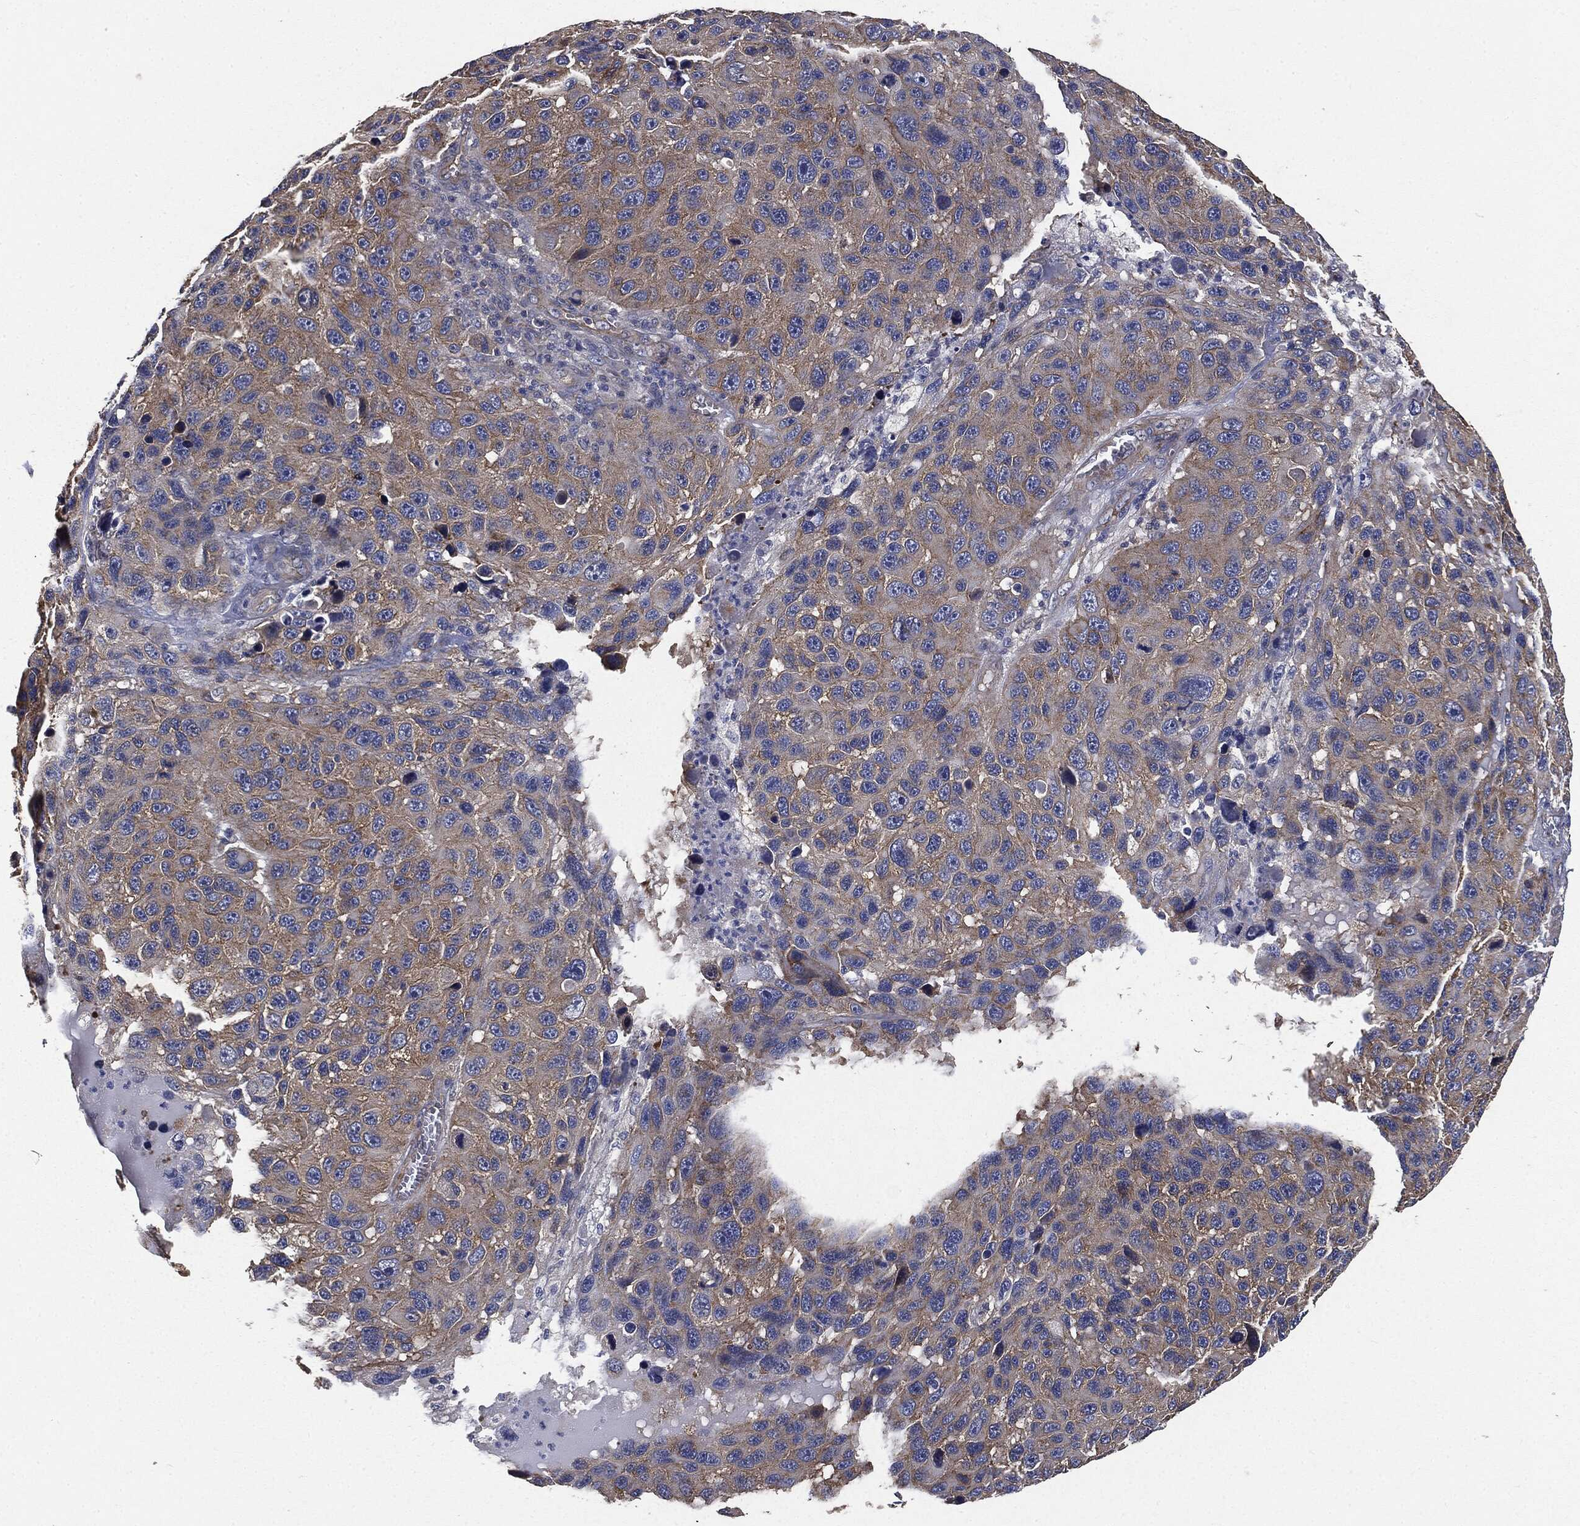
{"staining": {"intensity": "weak", "quantity": "25%-75%", "location": "cytoplasmic/membranous"}, "tissue": "melanoma", "cell_type": "Tumor cells", "image_type": "cancer", "snomed": [{"axis": "morphology", "description": "Malignant melanoma, NOS"}, {"axis": "topography", "description": "Skin"}], "caption": "Protein analysis of melanoma tissue shows weak cytoplasmic/membranous positivity in approximately 25%-75% of tumor cells.", "gene": "EPS15L1", "patient": {"sex": "male", "age": 53}}